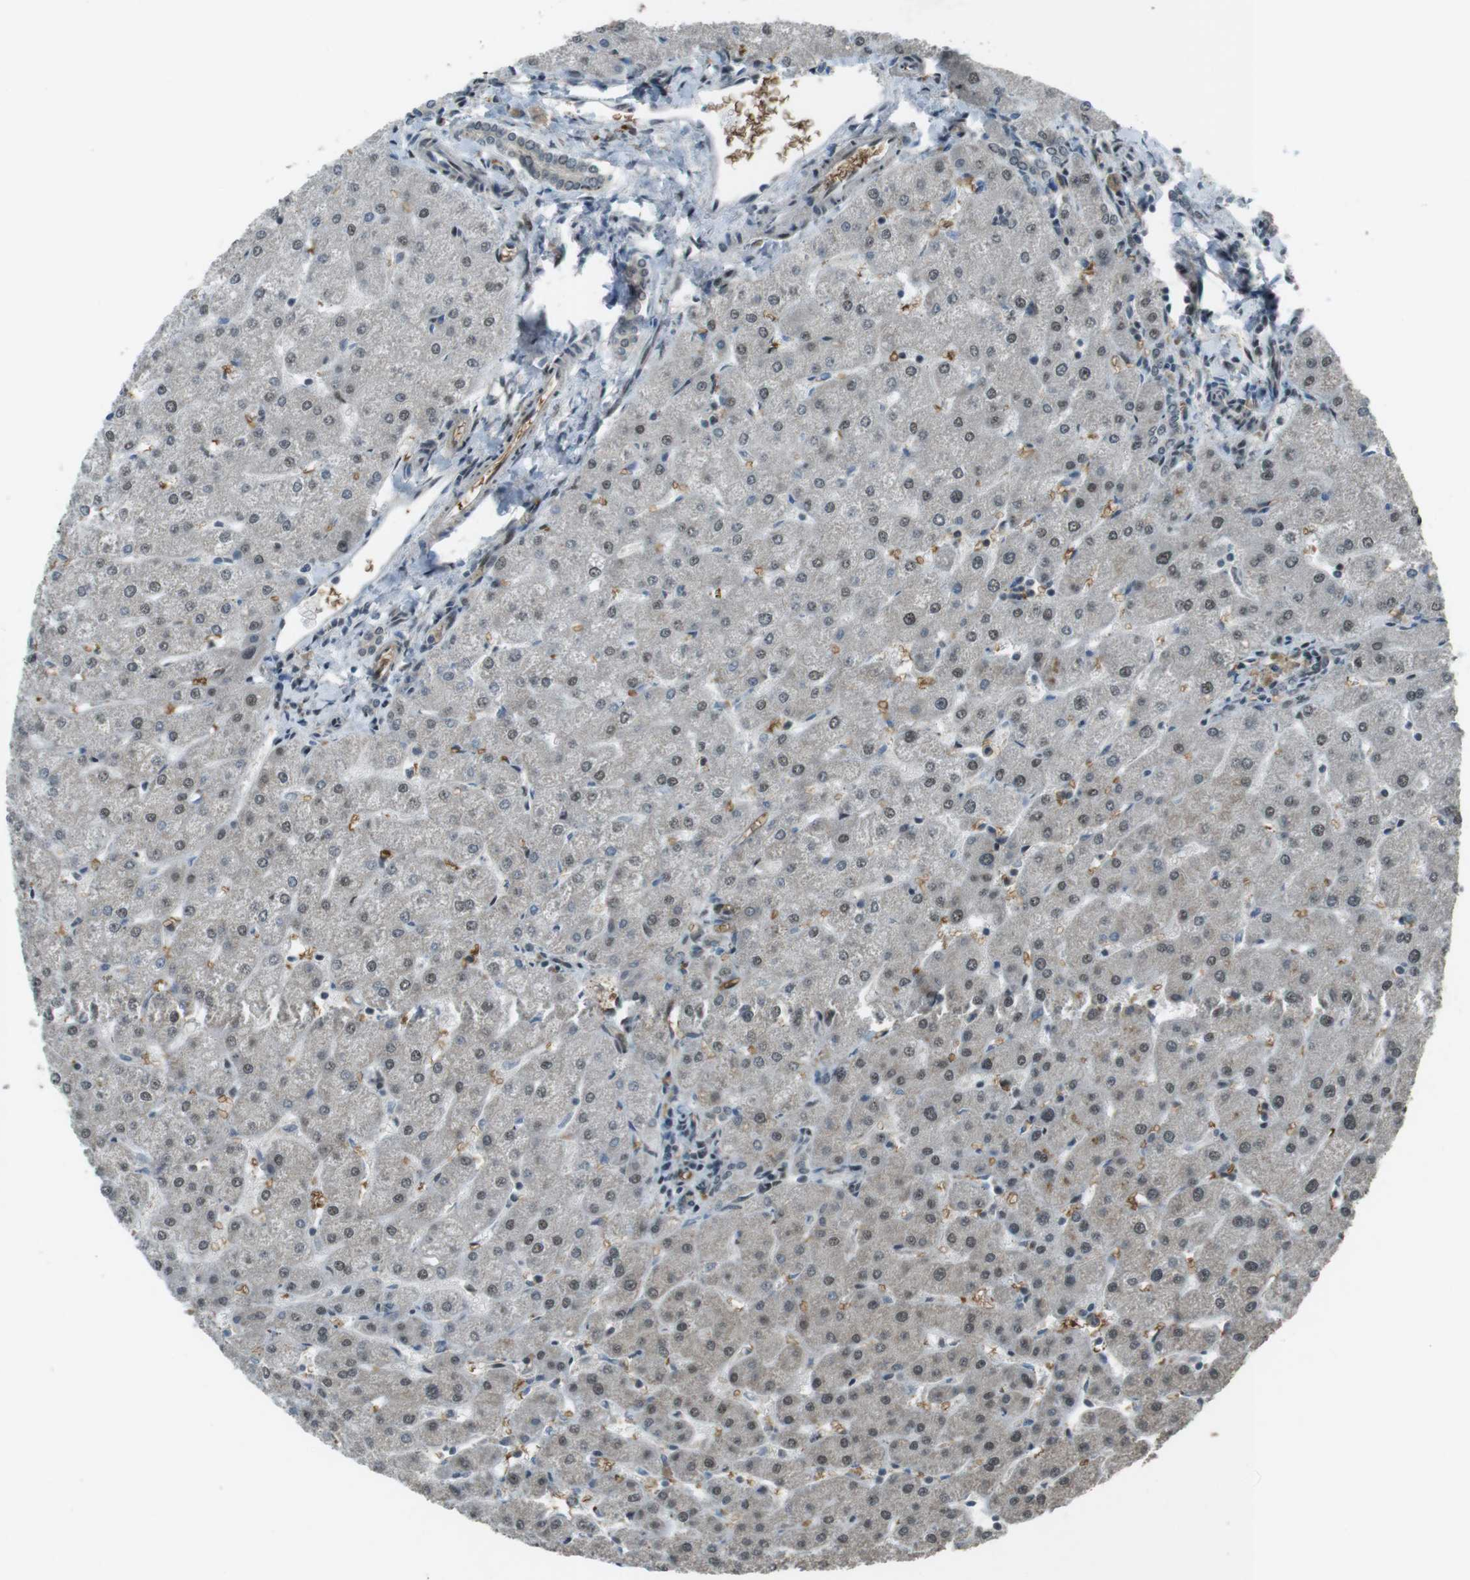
{"staining": {"intensity": "weak", "quantity": "<25%", "location": "nuclear"}, "tissue": "liver", "cell_type": "Cholangiocytes", "image_type": "normal", "snomed": [{"axis": "morphology", "description": "Normal tissue, NOS"}, {"axis": "topography", "description": "Liver"}], "caption": "IHC image of normal liver: human liver stained with DAB (3,3'-diaminobenzidine) displays no significant protein staining in cholangiocytes.", "gene": "SLITRK5", "patient": {"sex": "male", "age": 67}}